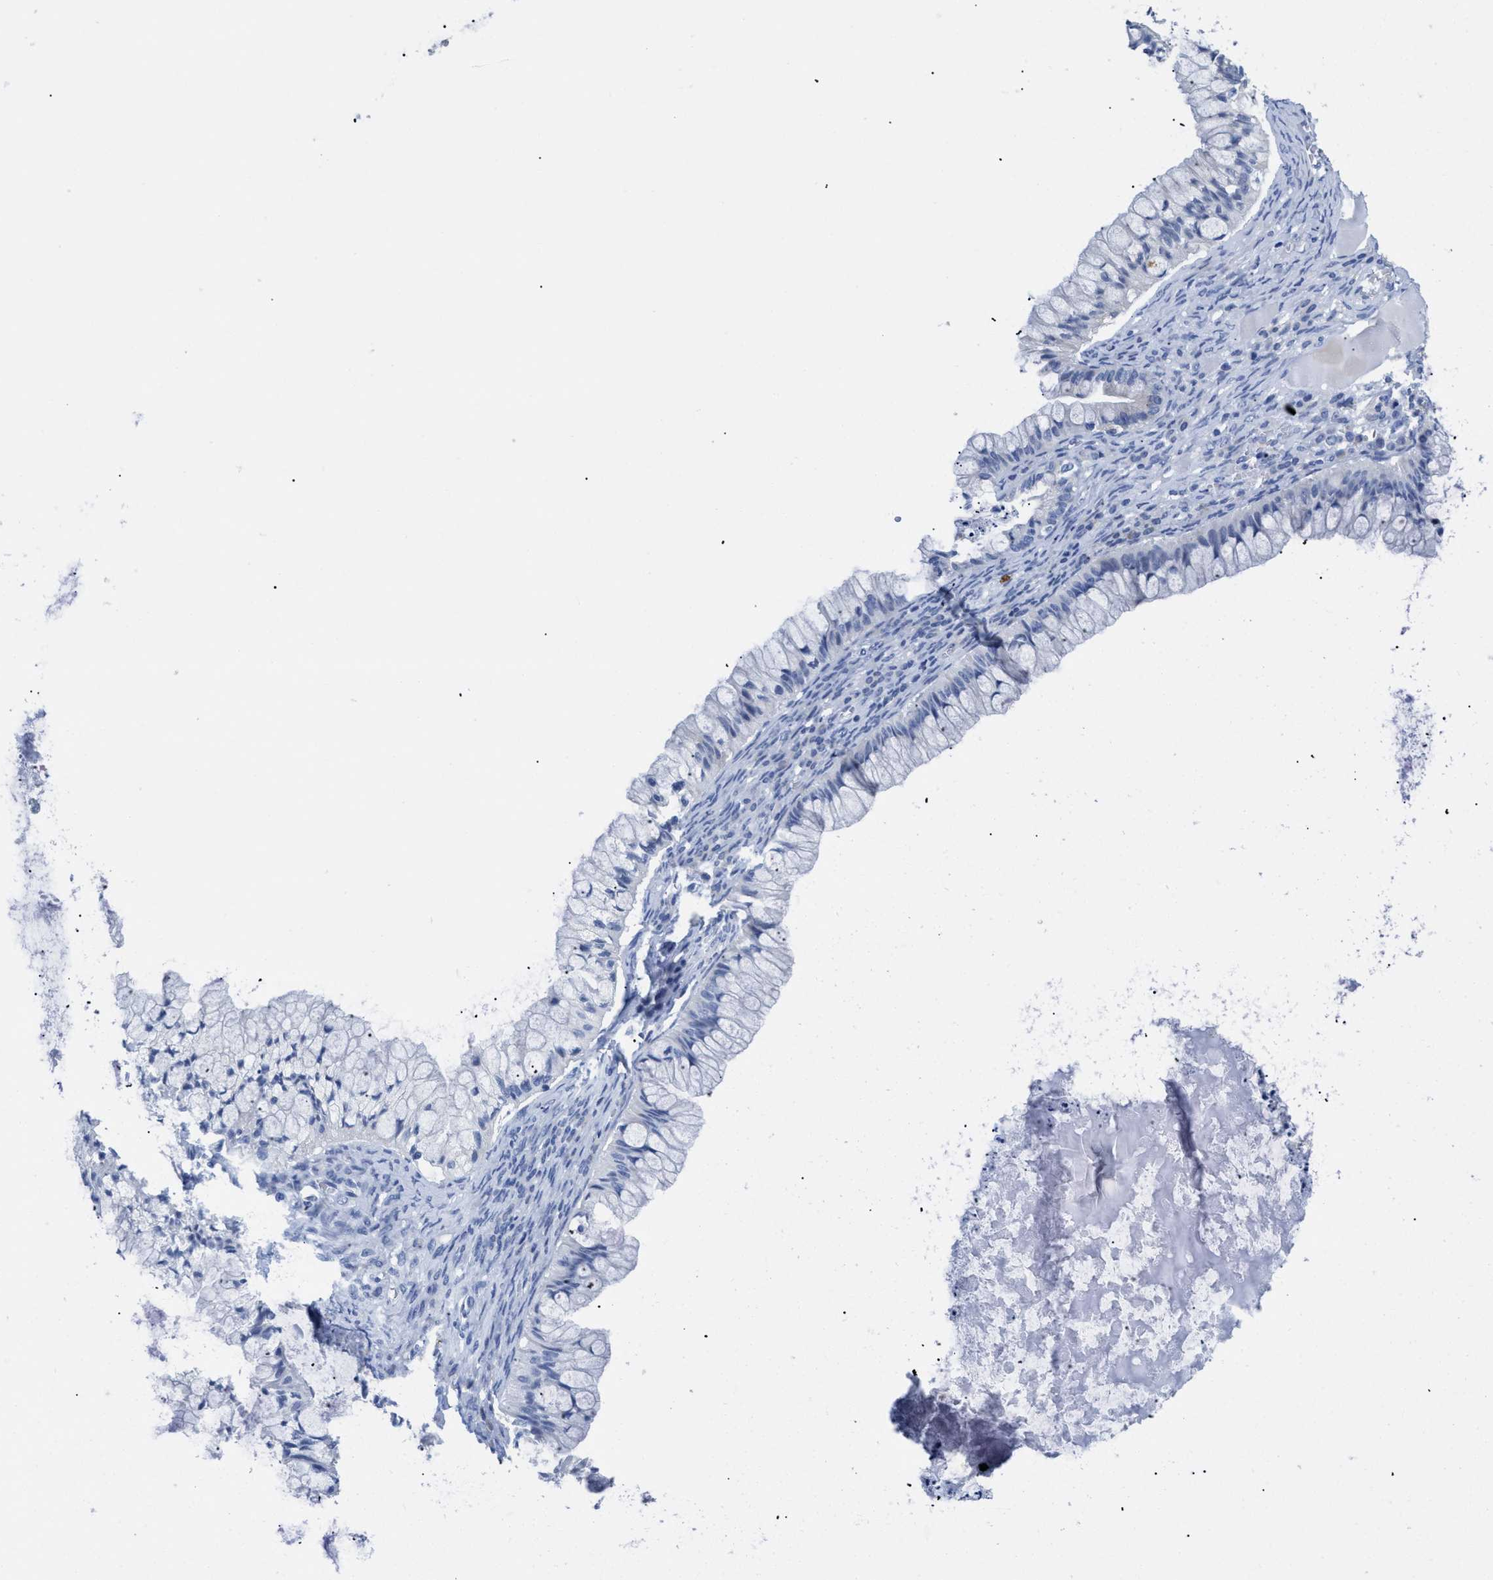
{"staining": {"intensity": "negative", "quantity": "none", "location": "none"}, "tissue": "ovarian cancer", "cell_type": "Tumor cells", "image_type": "cancer", "snomed": [{"axis": "morphology", "description": "Cystadenocarcinoma, mucinous, NOS"}, {"axis": "topography", "description": "Ovary"}], "caption": "The histopathology image shows no significant staining in tumor cells of ovarian mucinous cystadenocarcinoma.", "gene": "APOBEC2", "patient": {"sex": "female", "age": 57}}